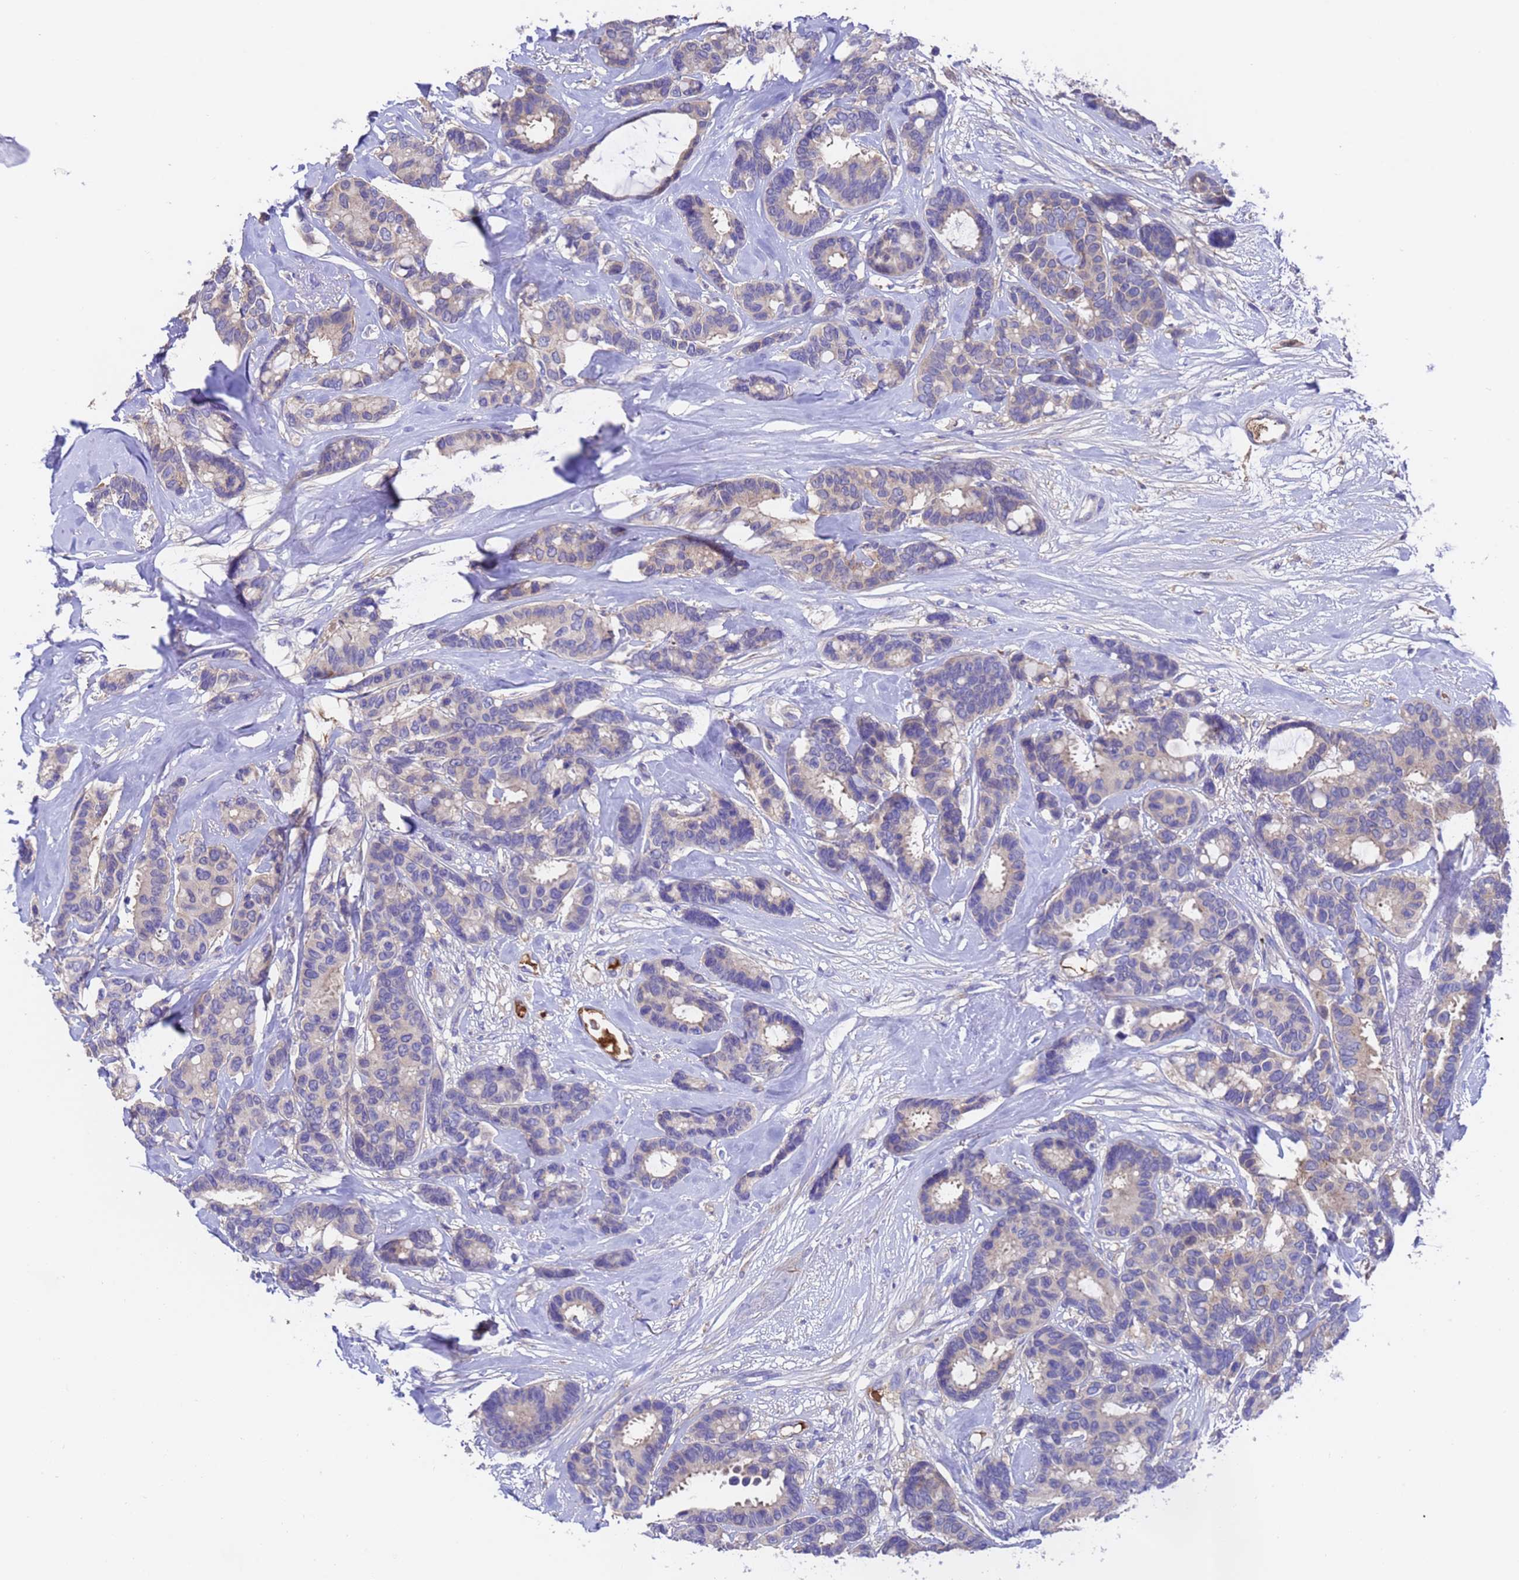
{"staining": {"intensity": "weak", "quantity": "<25%", "location": "cytoplasmic/membranous"}, "tissue": "breast cancer", "cell_type": "Tumor cells", "image_type": "cancer", "snomed": [{"axis": "morphology", "description": "Duct carcinoma"}, {"axis": "topography", "description": "Breast"}], "caption": "Breast cancer was stained to show a protein in brown. There is no significant staining in tumor cells.", "gene": "ELP6", "patient": {"sex": "female", "age": 87}}